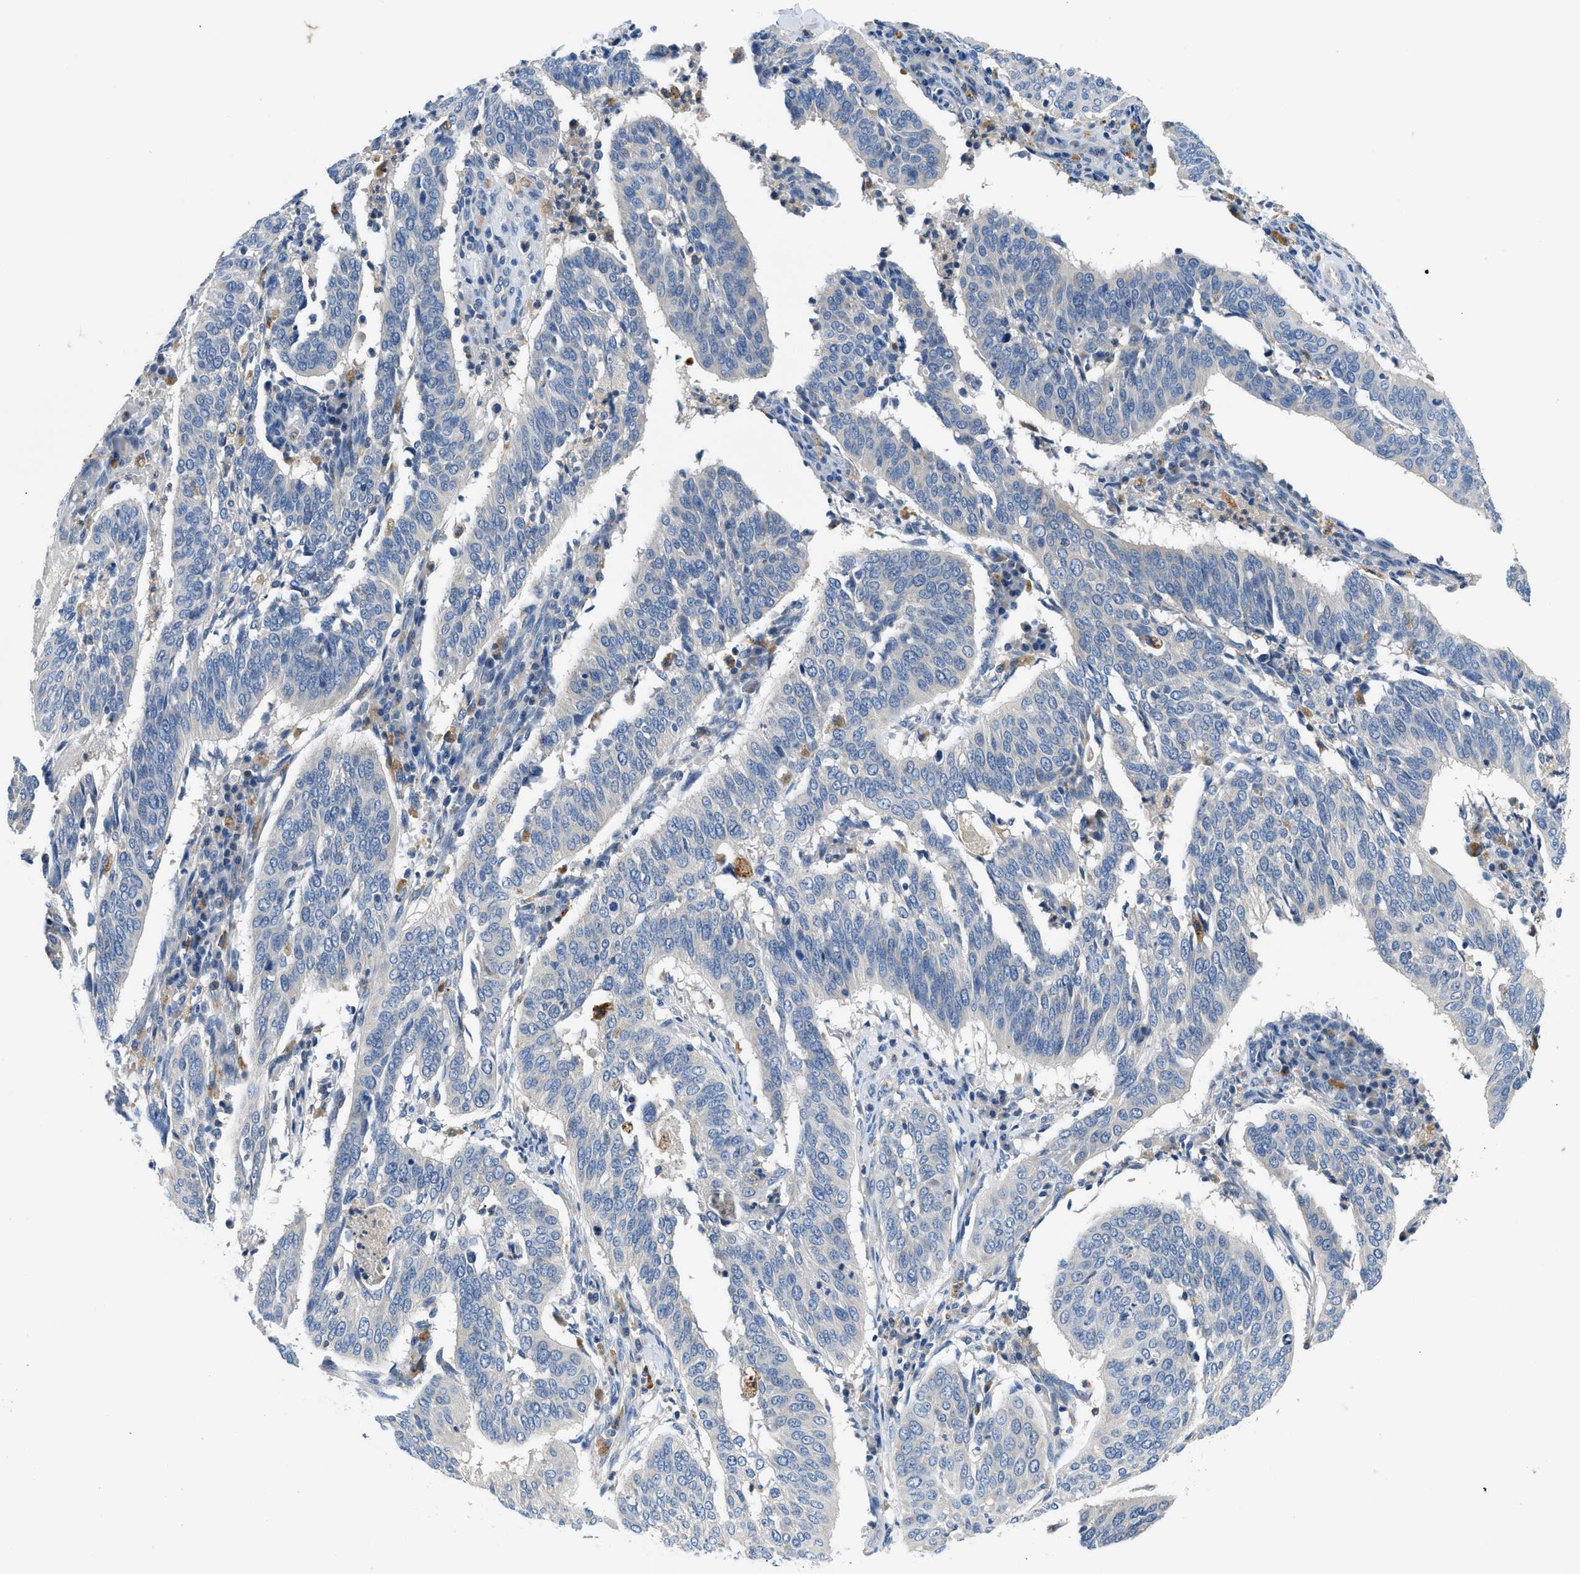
{"staining": {"intensity": "negative", "quantity": "none", "location": "none"}, "tissue": "cervical cancer", "cell_type": "Tumor cells", "image_type": "cancer", "snomed": [{"axis": "morphology", "description": "Normal tissue, NOS"}, {"axis": "morphology", "description": "Squamous cell carcinoma, NOS"}, {"axis": "topography", "description": "Cervix"}], "caption": "Immunohistochemistry photomicrograph of neoplastic tissue: human squamous cell carcinoma (cervical) stained with DAB (3,3'-diaminobenzidine) reveals no significant protein expression in tumor cells.", "gene": "ADGRE3", "patient": {"sex": "female", "age": 39}}